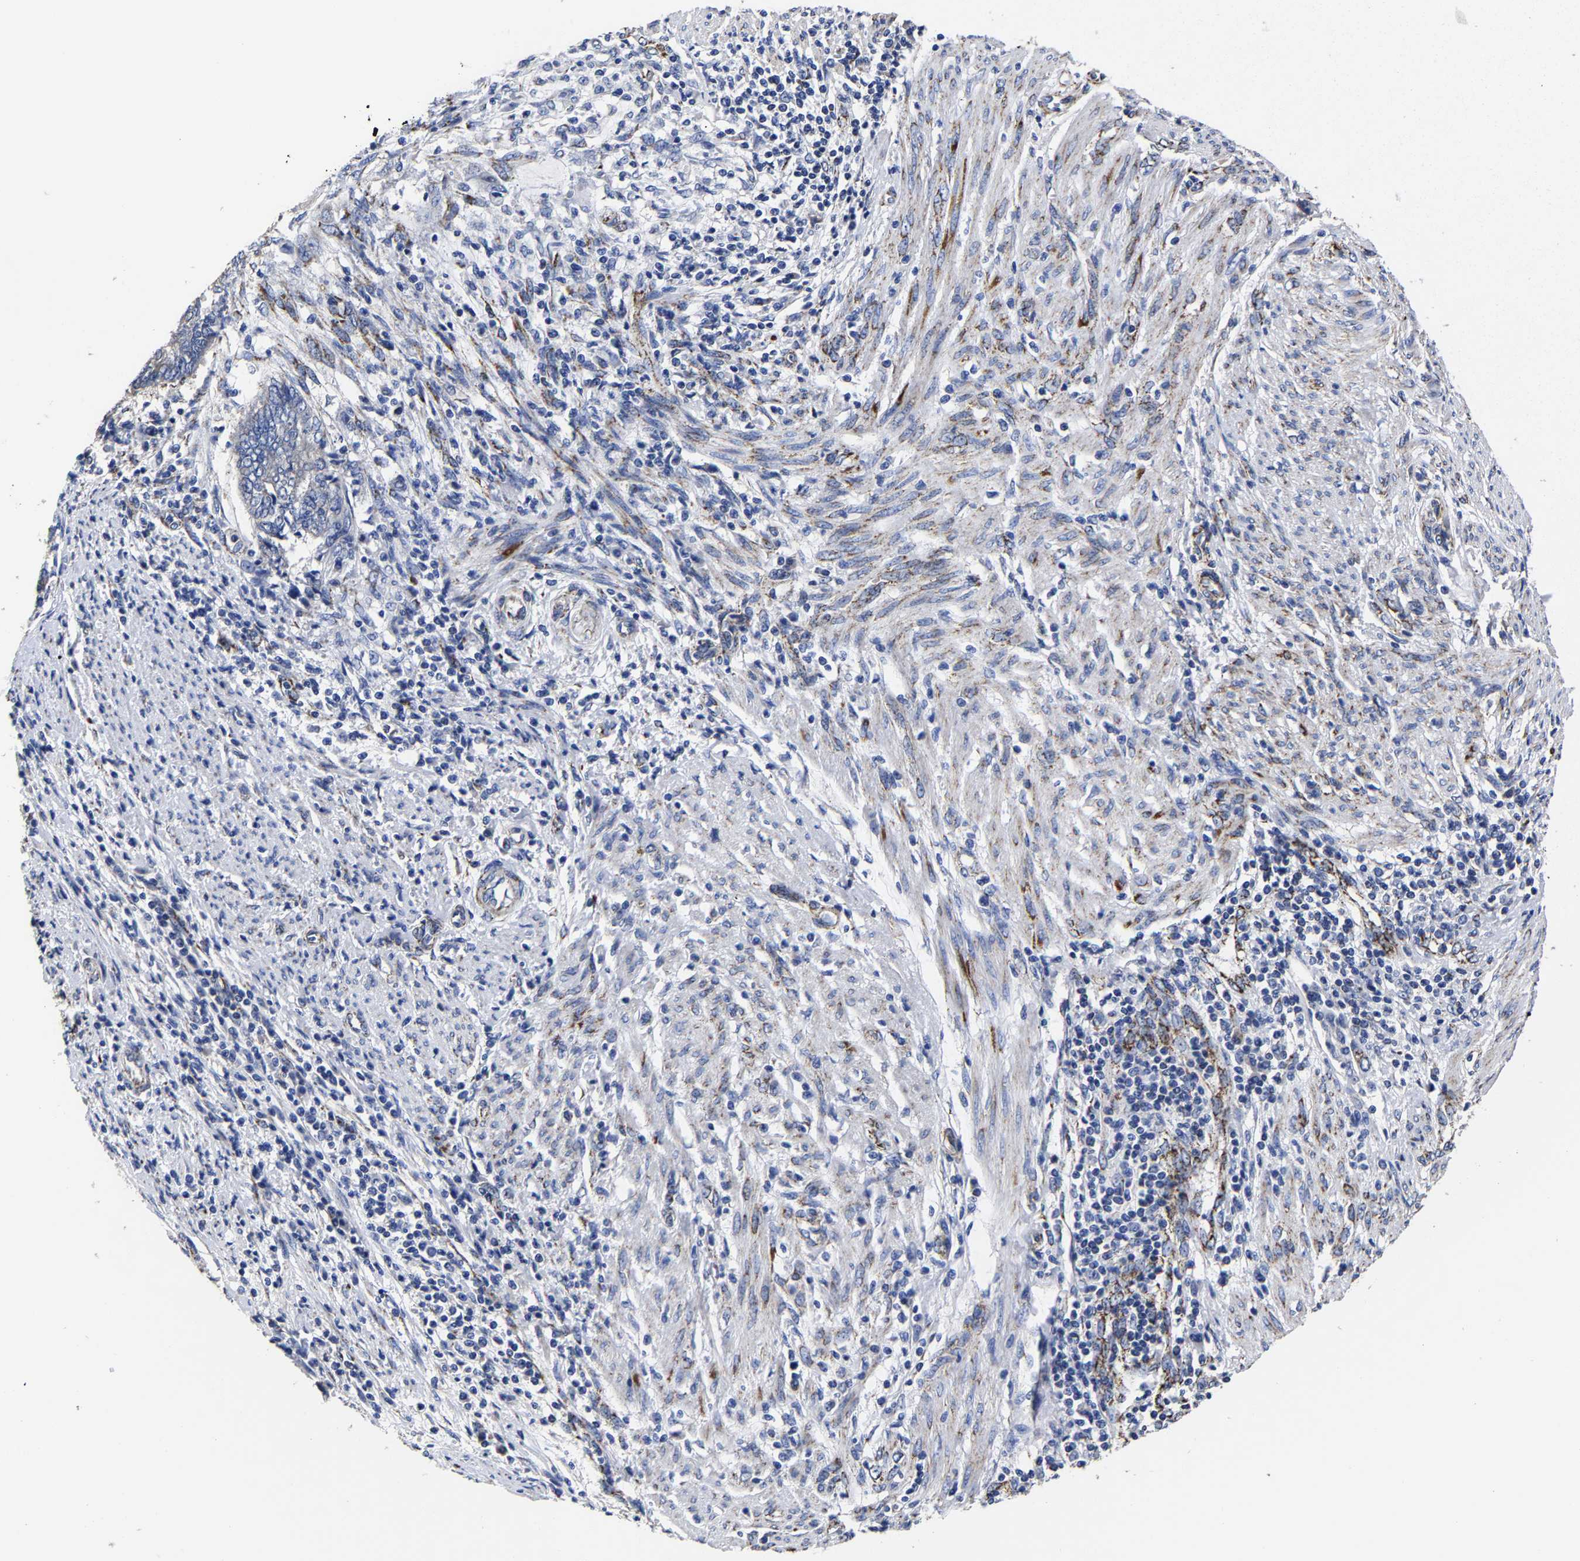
{"staining": {"intensity": "negative", "quantity": "none", "location": "none"}, "tissue": "endometrial cancer", "cell_type": "Tumor cells", "image_type": "cancer", "snomed": [{"axis": "morphology", "description": "Adenocarcinoma, NOS"}, {"axis": "topography", "description": "Uterus"}, {"axis": "topography", "description": "Endometrium"}], "caption": "Immunohistochemistry histopathology image of neoplastic tissue: human endometrial adenocarcinoma stained with DAB exhibits no significant protein positivity in tumor cells.", "gene": "AASS", "patient": {"sex": "female", "age": 70}}